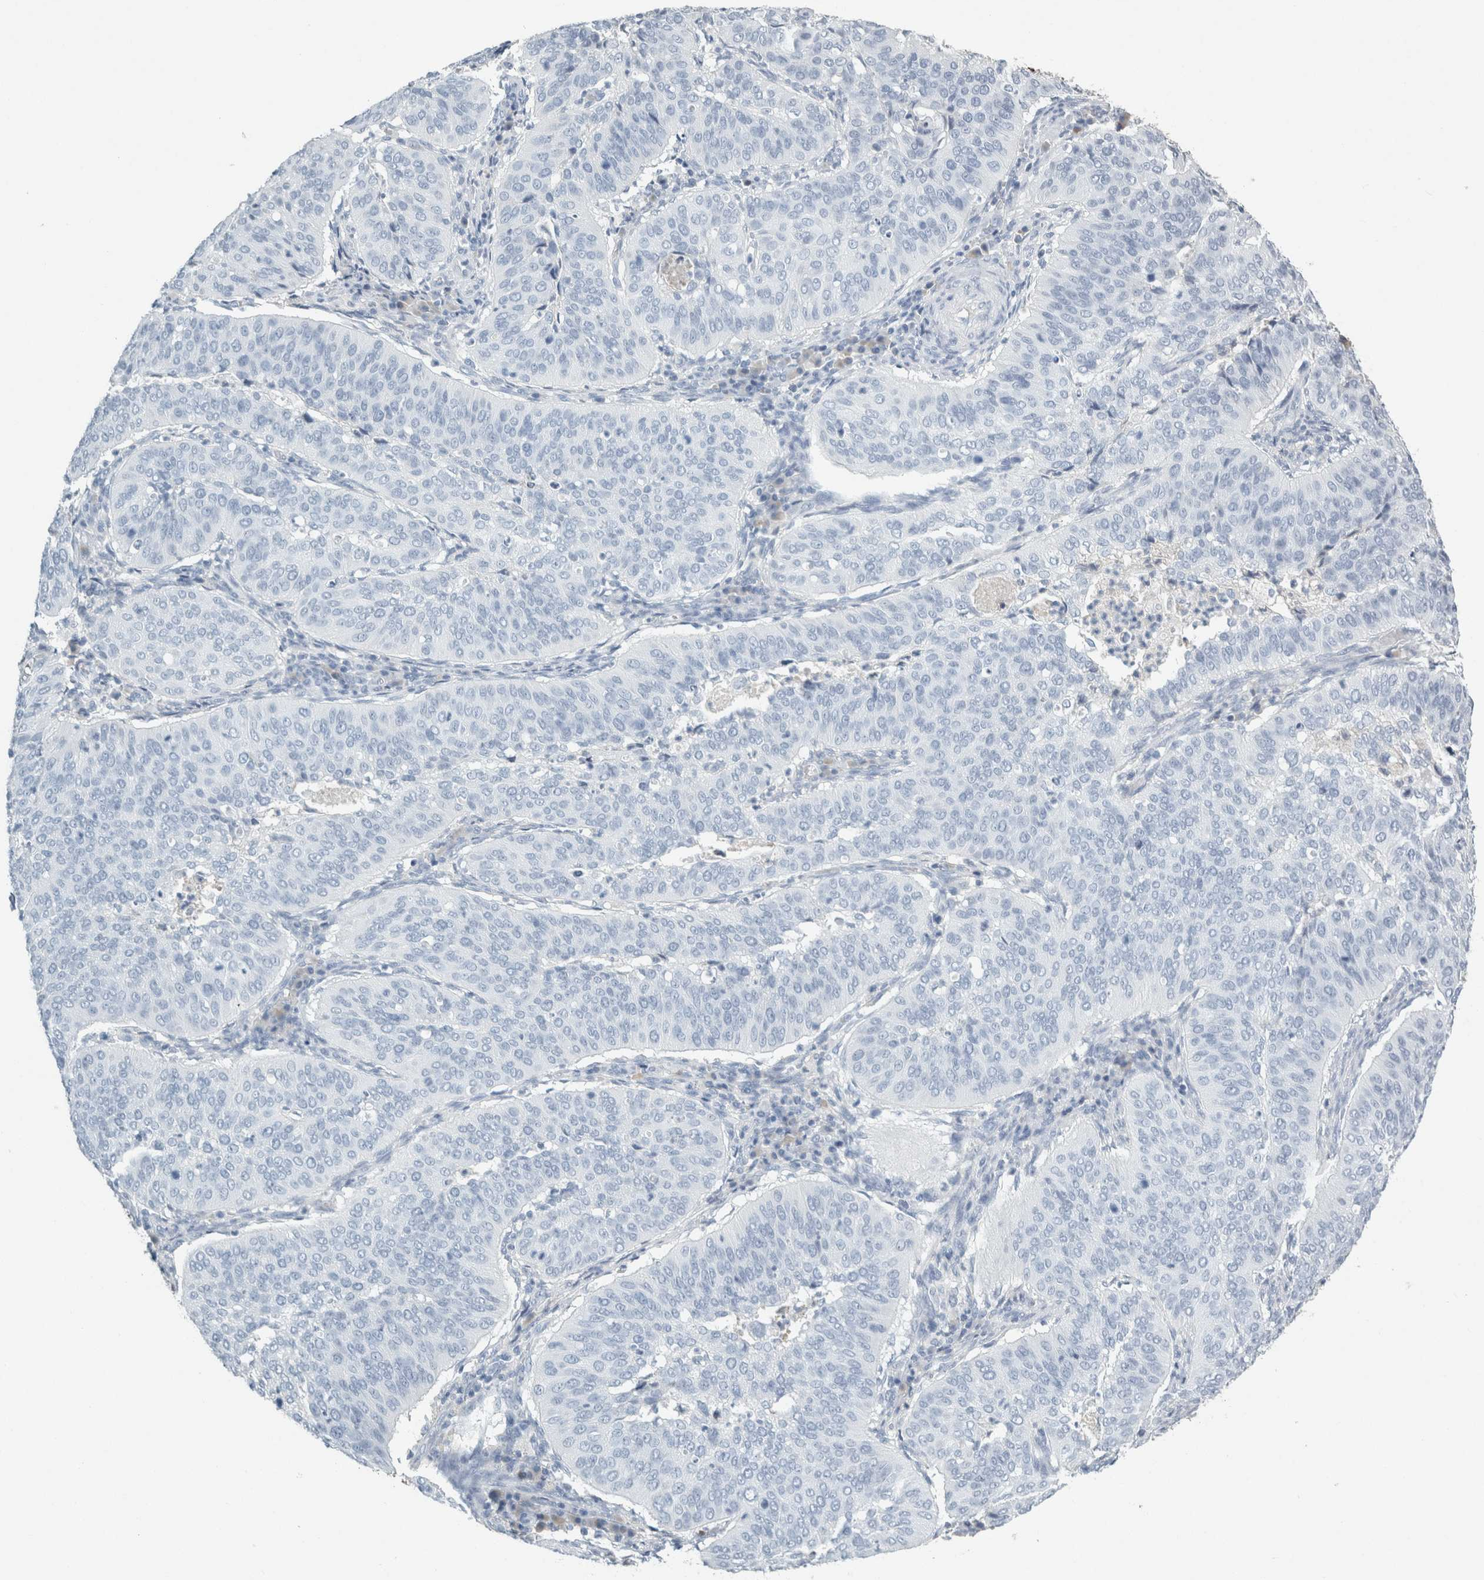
{"staining": {"intensity": "negative", "quantity": "none", "location": "none"}, "tissue": "cervical cancer", "cell_type": "Tumor cells", "image_type": "cancer", "snomed": [{"axis": "morphology", "description": "Normal tissue, NOS"}, {"axis": "morphology", "description": "Squamous cell carcinoma, NOS"}, {"axis": "topography", "description": "Cervix"}], "caption": "Image shows no protein staining in tumor cells of cervical squamous cell carcinoma tissue.", "gene": "TSPAN8", "patient": {"sex": "female", "age": 39}}